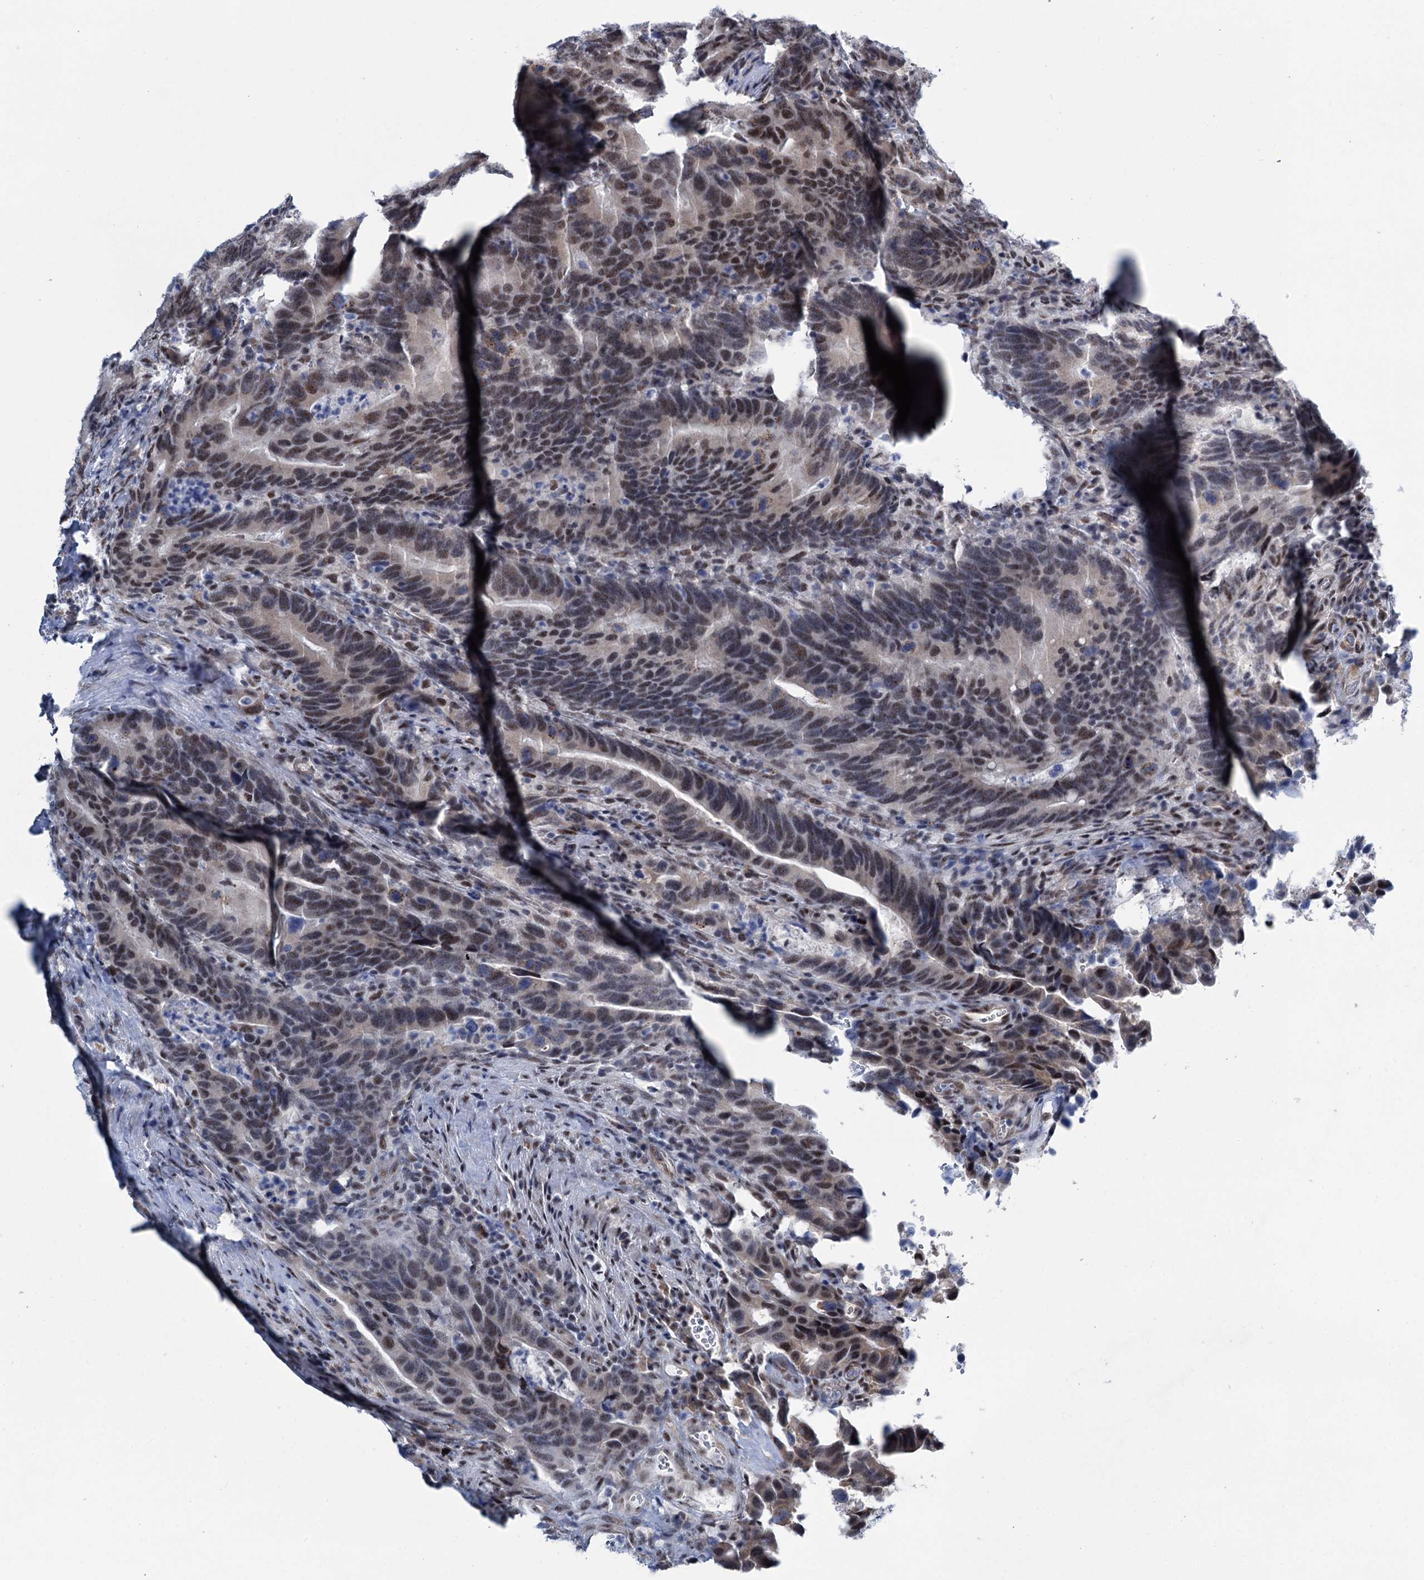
{"staining": {"intensity": "moderate", "quantity": "25%-75%", "location": "nuclear"}, "tissue": "colorectal cancer", "cell_type": "Tumor cells", "image_type": "cancer", "snomed": [{"axis": "morphology", "description": "Adenocarcinoma, NOS"}, {"axis": "topography", "description": "Colon"}], "caption": "A high-resolution micrograph shows immunohistochemistry staining of colorectal cancer (adenocarcinoma), which shows moderate nuclear positivity in about 25%-75% of tumor cells.", "gene": "SREK1", "patient": {"sex": "female", "age": 66}}